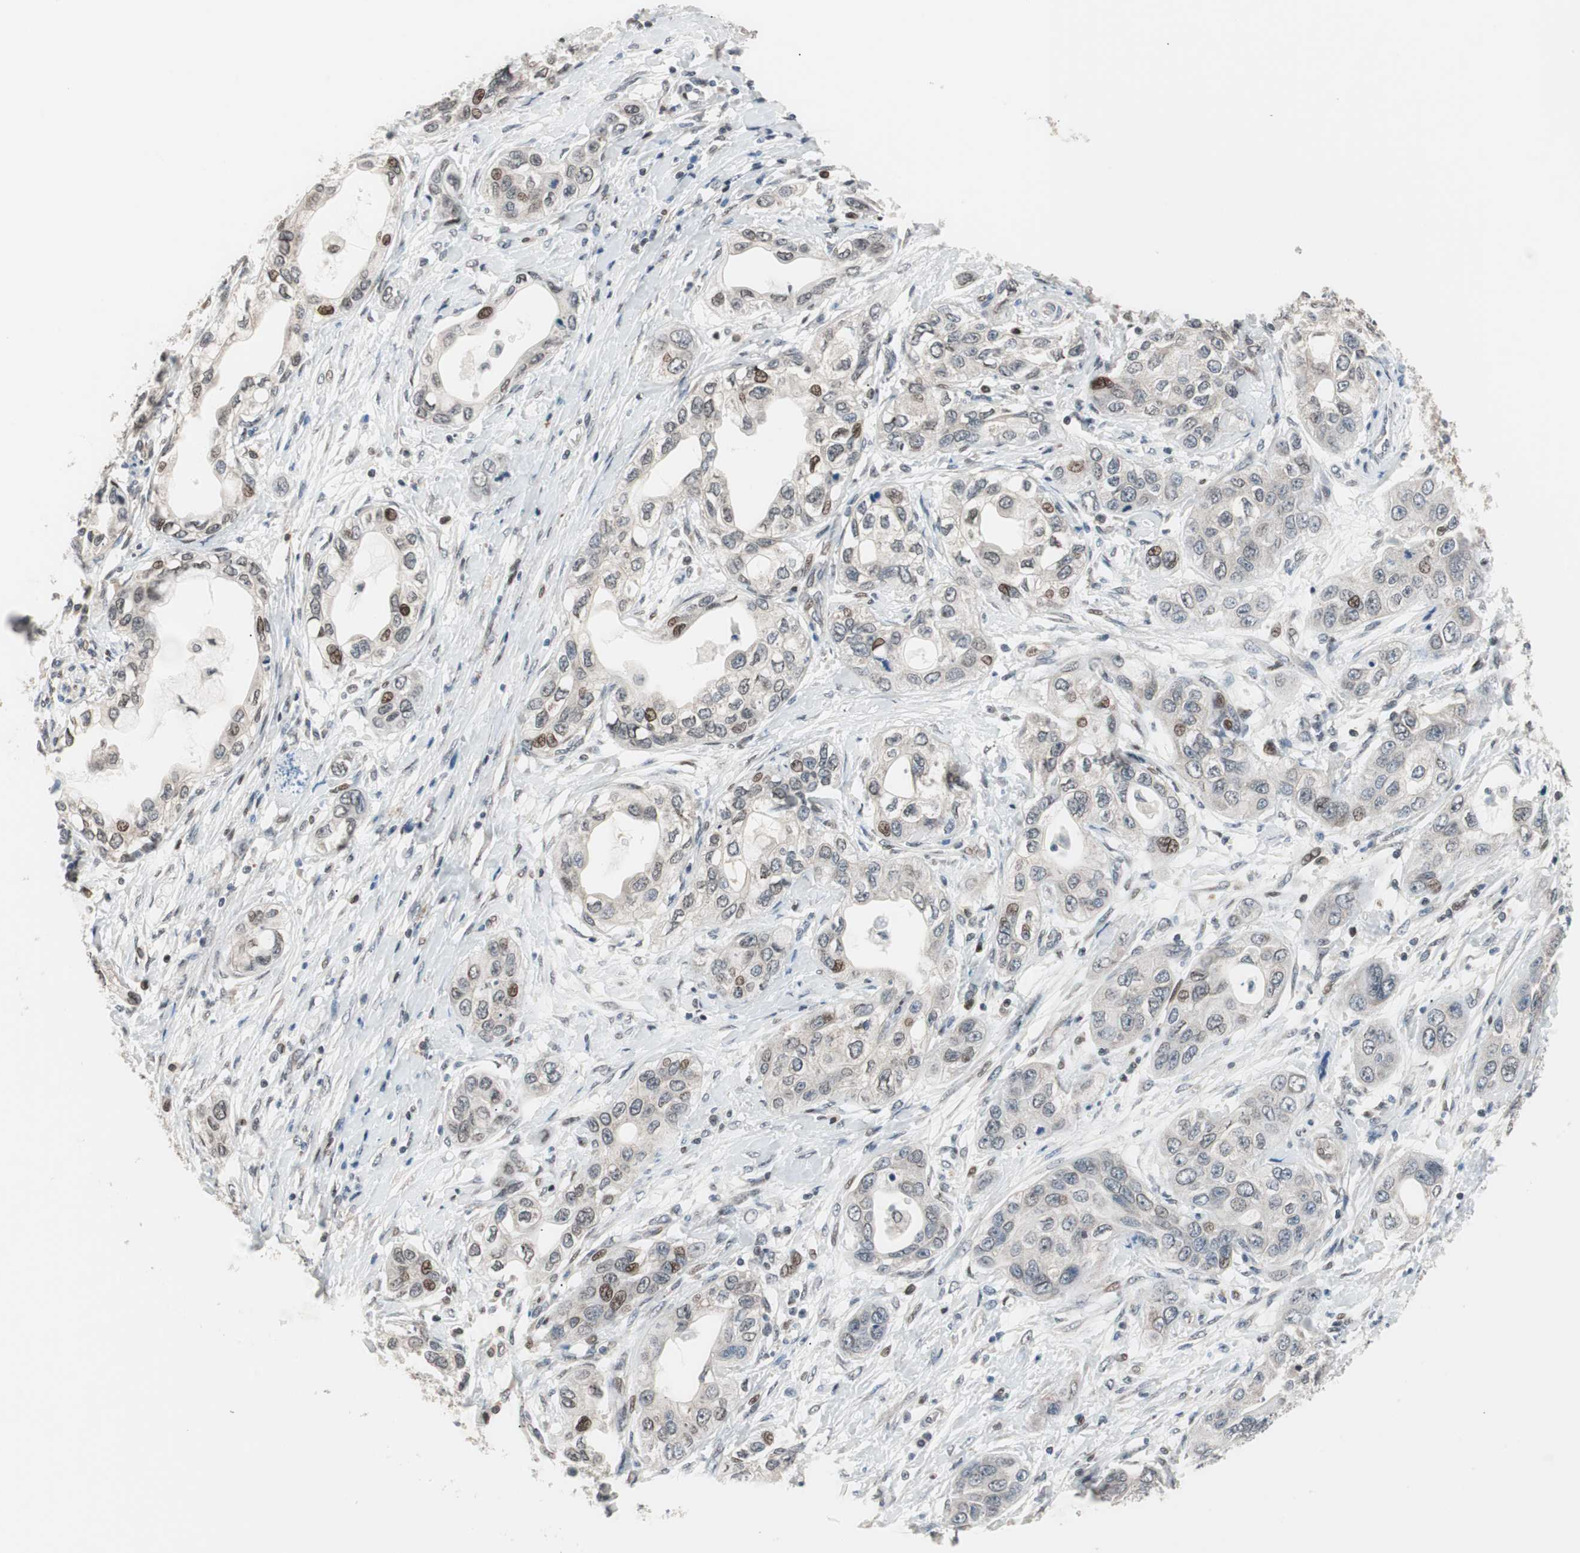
{"staining": {"intensity": "weak", "quantity": "<25%", "location": "nuclear"}, "tissue": "pancreatic cancer", "cell_type": "Tumor cells", "image_type": "cancer", "snomed": [{"axis": "morphology", "description": "Adenocarcinoma, NOS"}, {"axis": "topography", "description": "Pancreas"}], "caption": "Tumor cells are negative for brown protein staining in adenocarcinoma (pancreatic).", "gene": "POLH", "patient": {"sex": "female", "age": 70}}